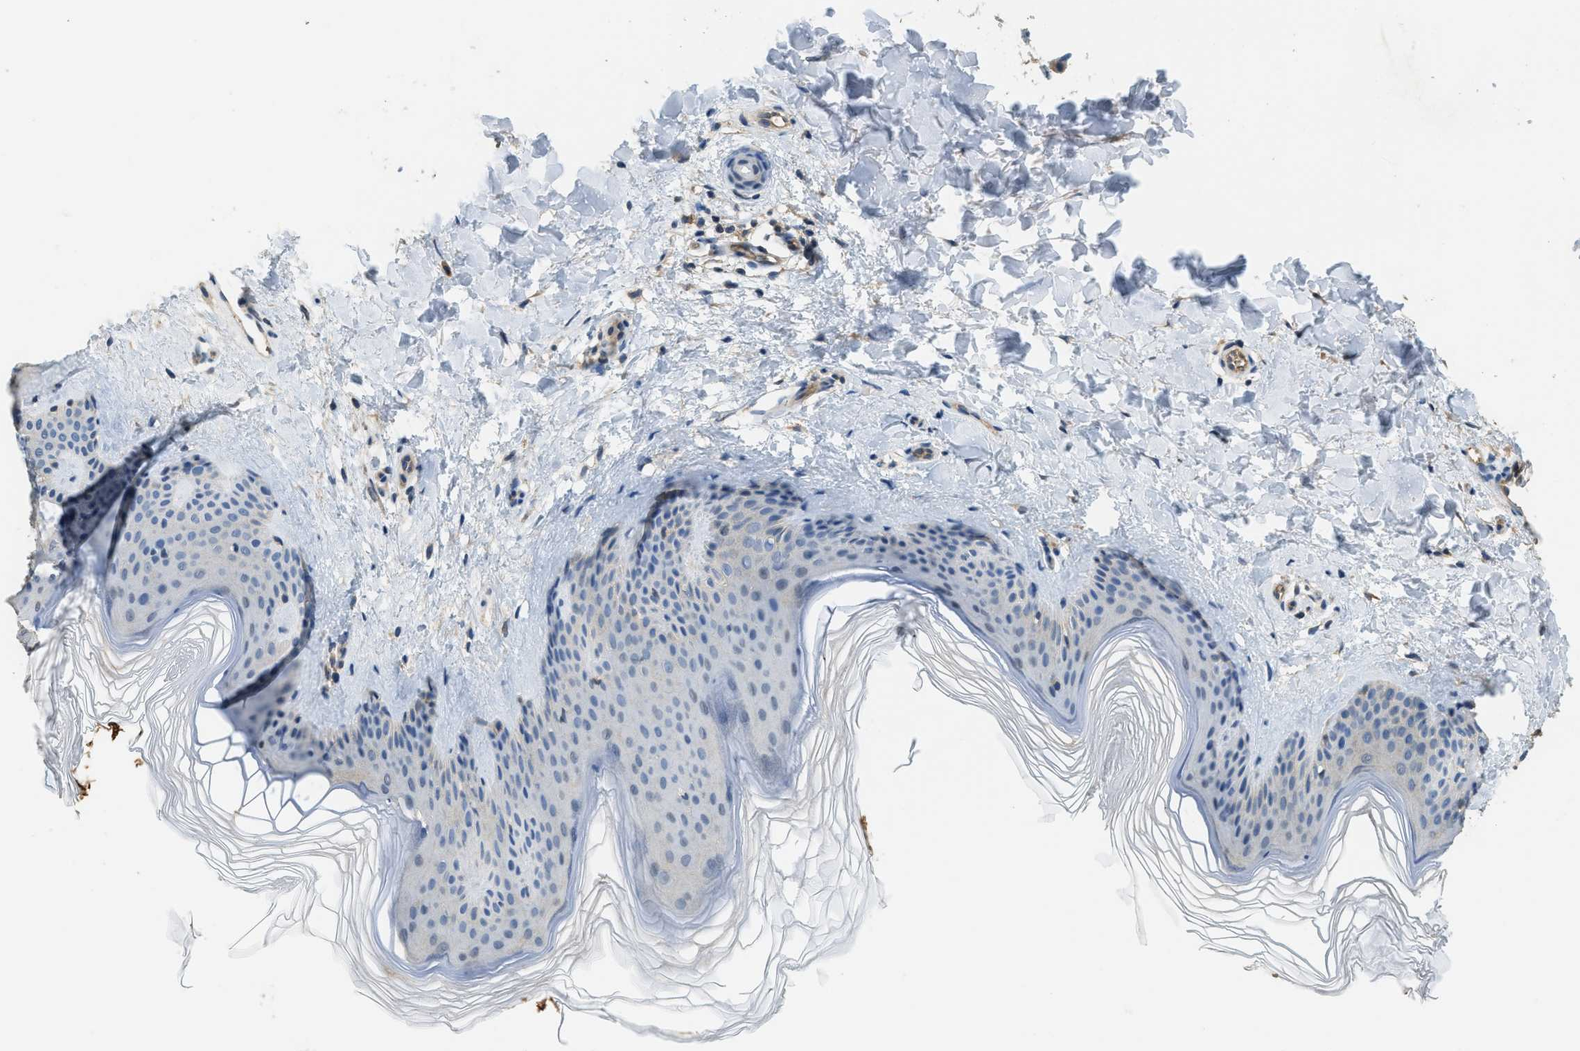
{"staining": {"intensity": "negative", "quantity": "none", "location": "none"}, "tissue": "skin", "cell_type": "Fibroblasts", "image_type": "normal", "snomed": [{"axis": "morphology", "description": "Normal tissue, NOS"}, {"axis": "morphology", "description": "Malignant melanoma, Metastatic site"}, {"axis": "topography", "description": "Skin"}], "caption": "This is a photomicrograph of immunohistochemistry staining of normal skin, which shows no expression in fibroblasts. (DAB (3,3'-diaminobenzidine) immunohistochemistry with hematoxylin counter stain).", "gene": "CFLAR", "patient": {"sex": "male", "age": 41}}